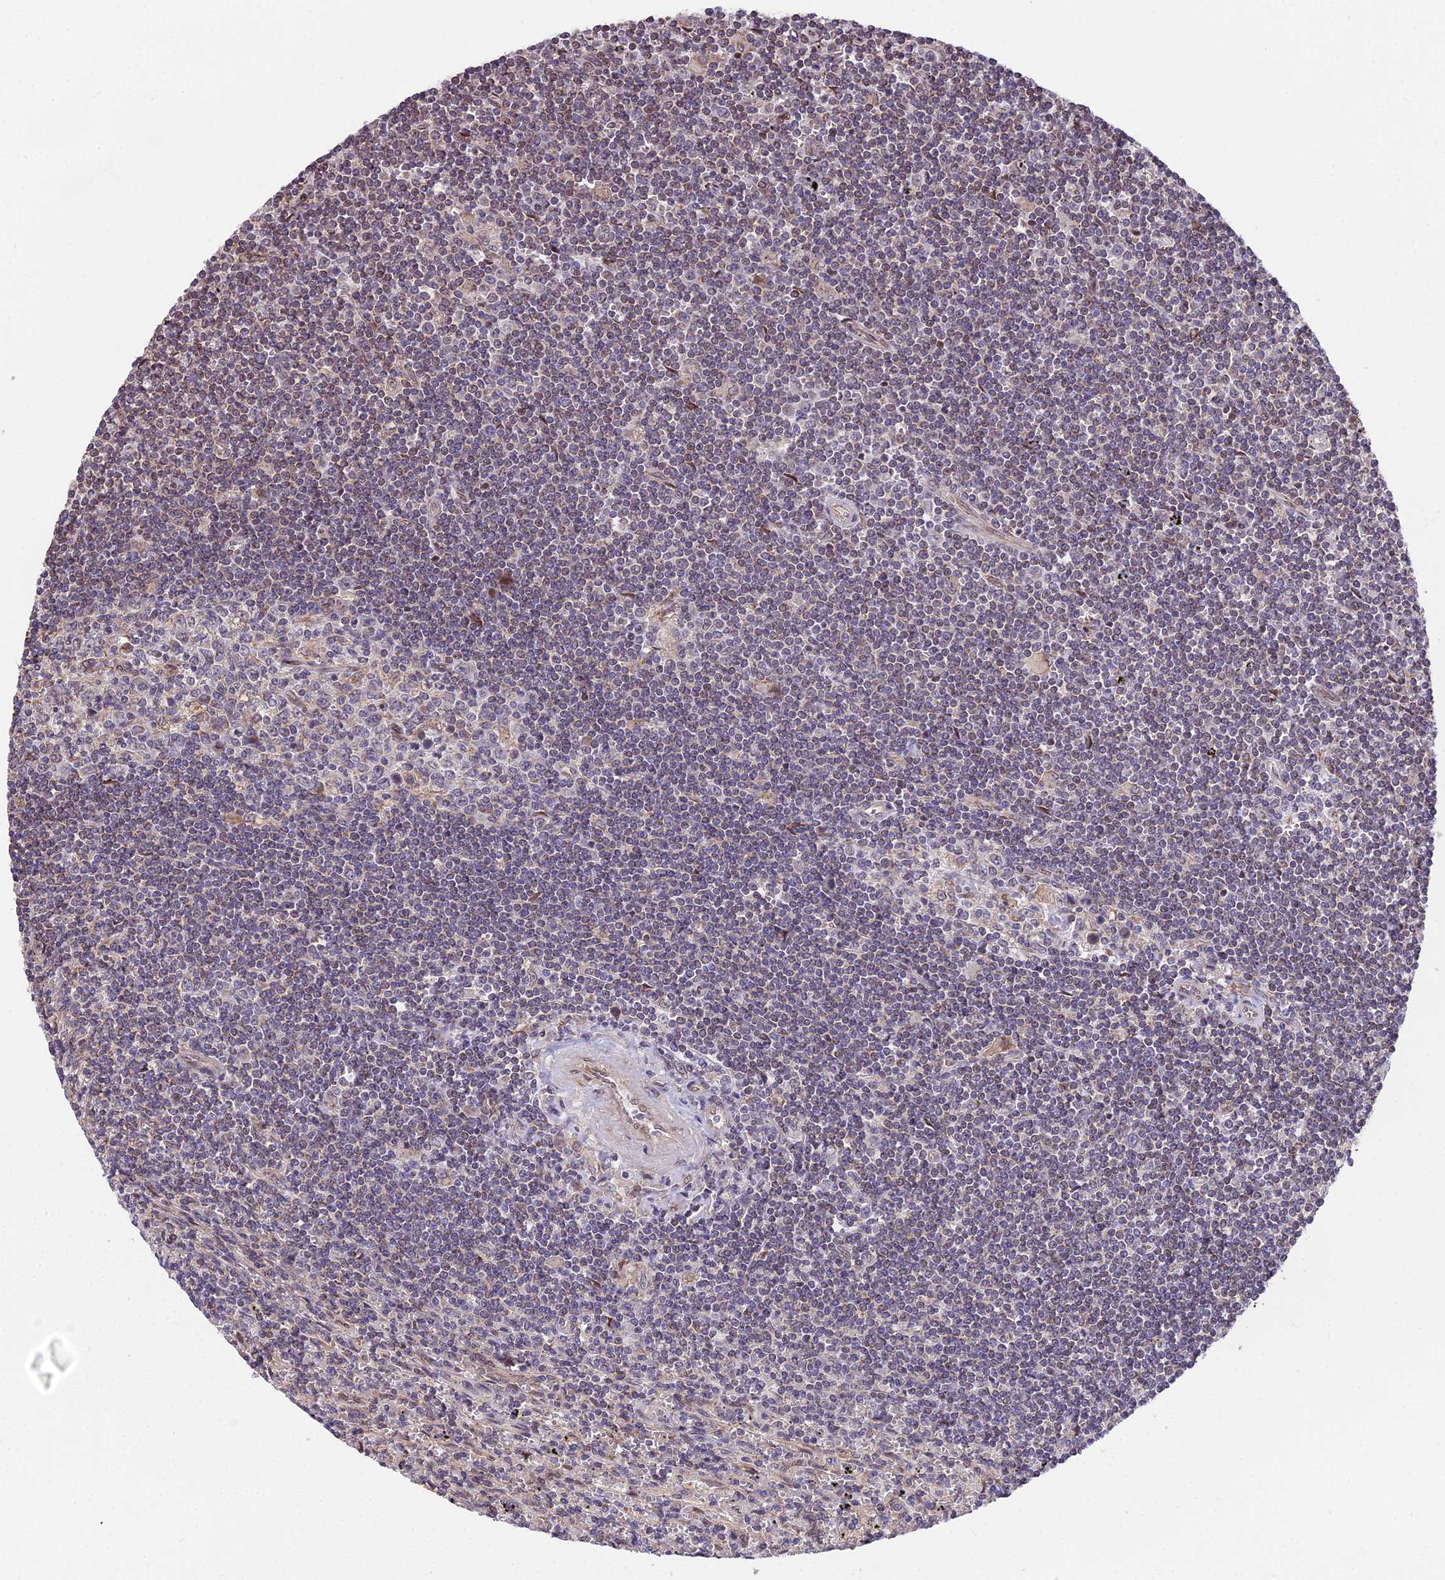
{"staining": {"intensity": "negative", "quantity": "none", "location": "none"}, "tissue": "lymphoma", "cell_type": "Tumor cells", "image_type": "cancer", "snomed": [{"axis": "morphology", "description": "Malignant lymphoma, non-Hodgkin's type, Low grade"}, {"axis": "topography", "description": "Spleen"}], "caption": "Tumor cells show no significant protein positivity in lymphoma.", "gene": "CYP2R1", "patient": {"sex": "male", "age": 76}}